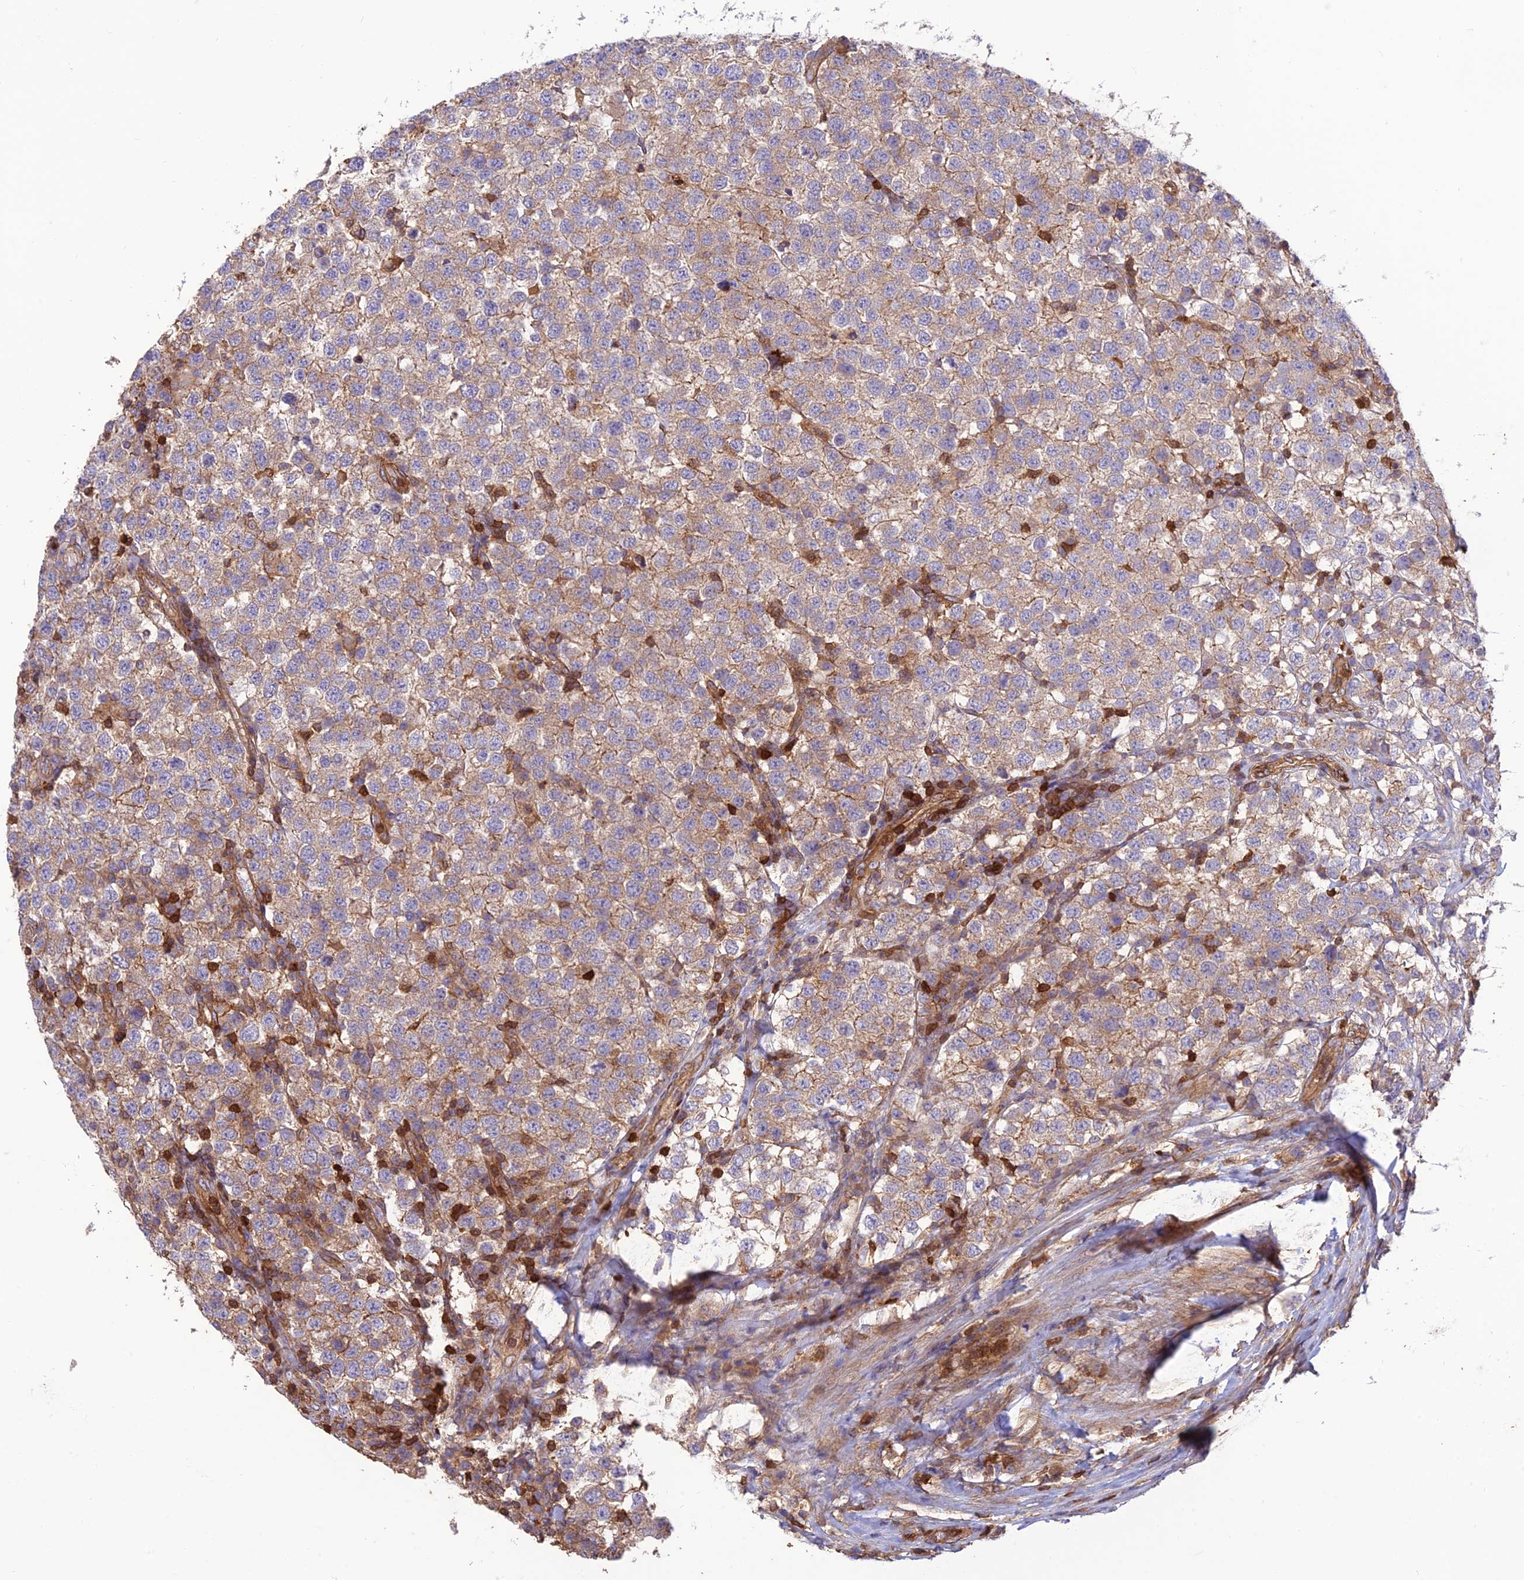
{"staining": {"intensity": "moderate", "quantity": ">75%", "location": "cytoplasmic/membranous"}, "tissue": "testis cancer", "cell_type": "Tumor cells", "image_type": "cancer", "snomed": [{"axis": "morphology", "description": "Seminoma, NOS"}, {"axis": "topography", "description": "Testis"}], "caption": "Moderate cytoplasmic/membranous protein positivity is appreciated in about >75% of tumor cells in testis seminoma.", "gene": "HPSE2", "patient": {"sex": "male", "age": 34}}